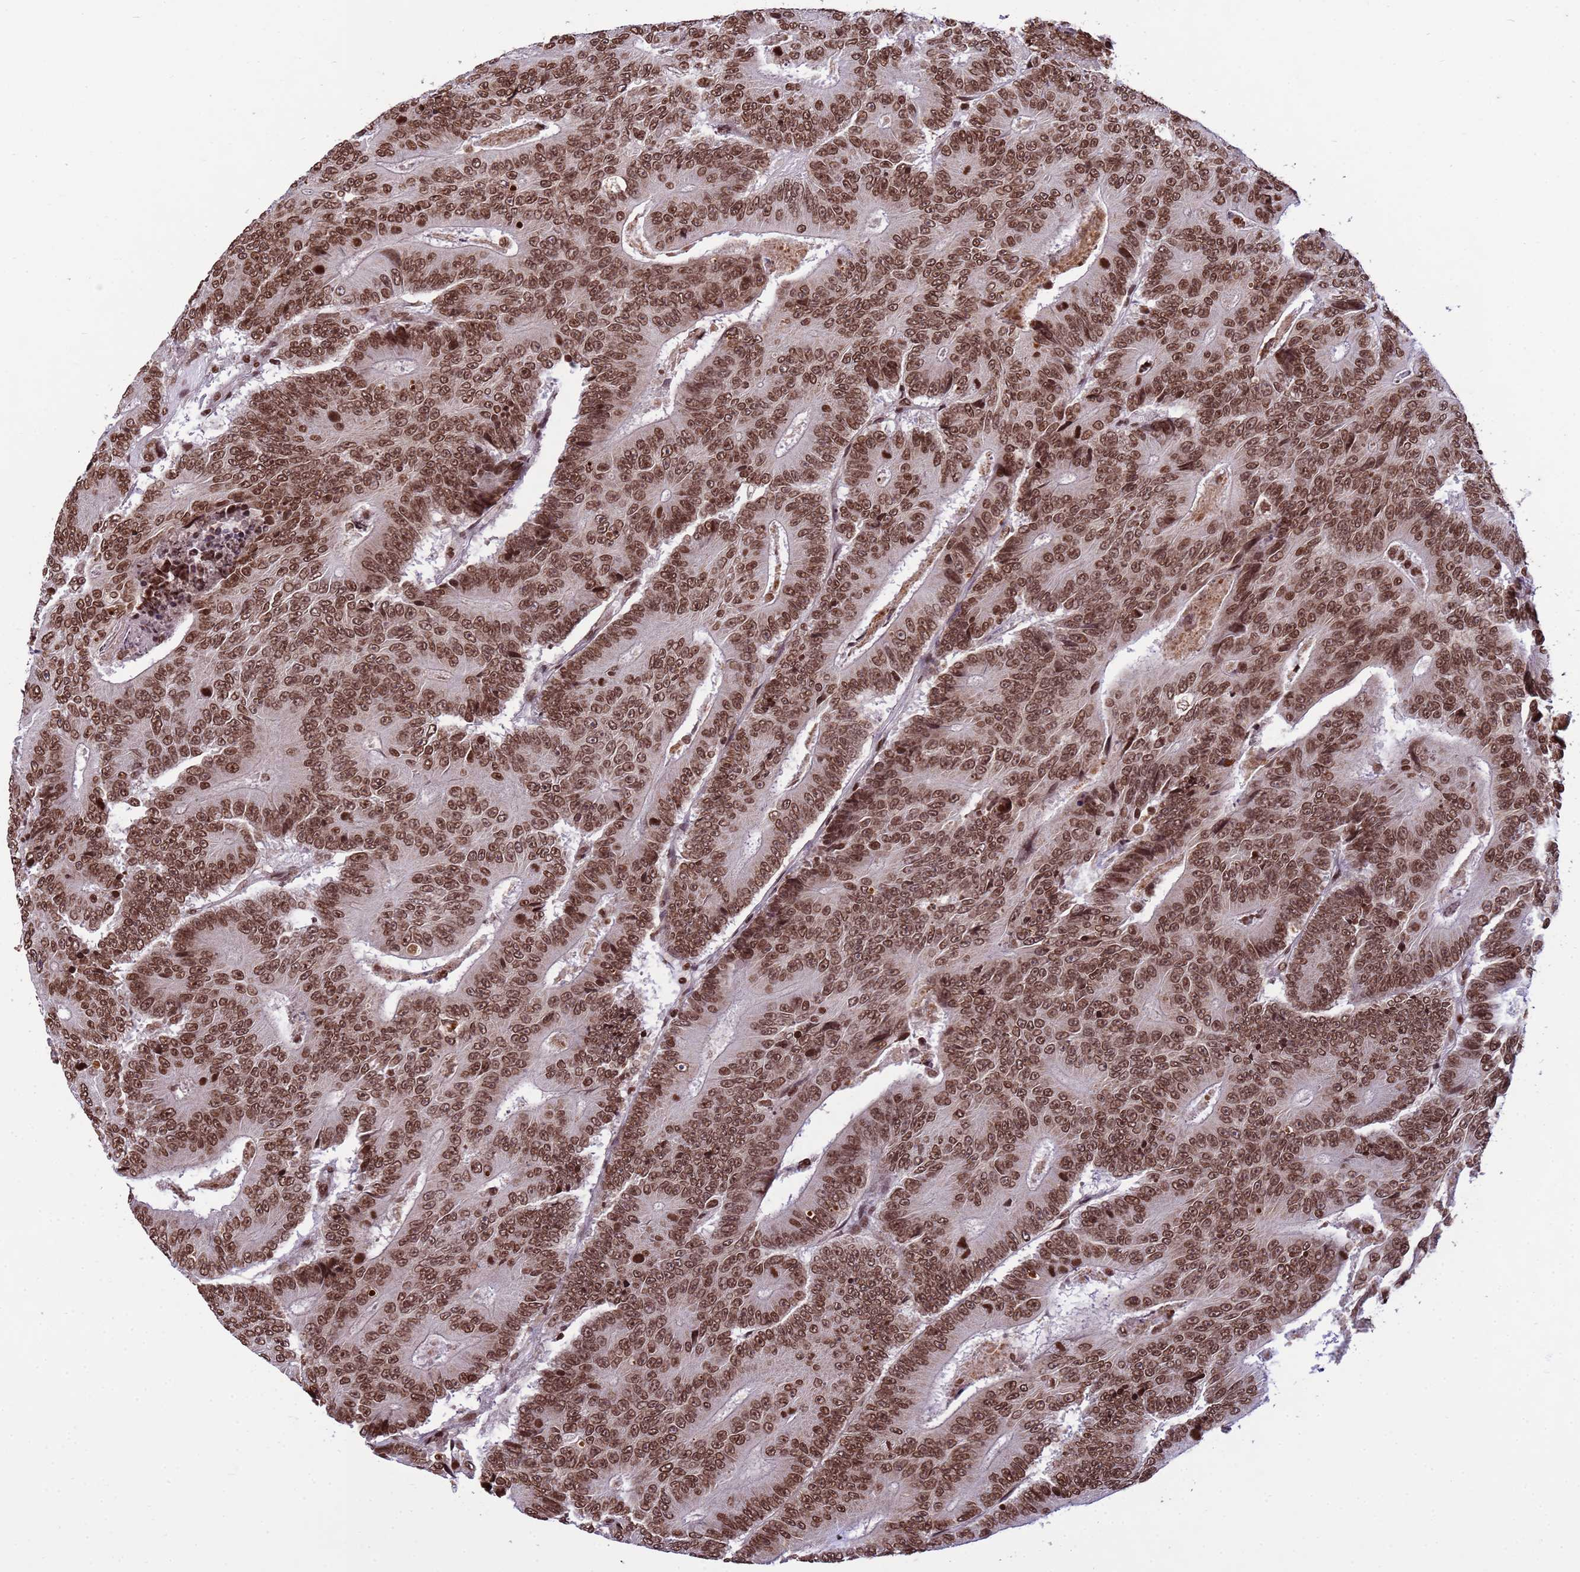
{"staining": {"intensity": "strong", "quantity": ">75%", "location": "nuclear"}, "tissue": "colorectal cancer", "cell_type": "Tumor cells", "image_type": "cancer", "snomed": [{"axis": "morphology", "description": "Adenocarcinoma, NOS"}, {"axis": "topography", "description": "Colon"}], "caption": "The immunohistochemical stain highlights strong nuclear positivity in tumor cells of adenocarcinoma (colorectal) tissue. The protein is shown in brown color, while the nuclei are stained blue.", "gene": "H3-3B", "patient": {"sex": "male", "age": 83}}